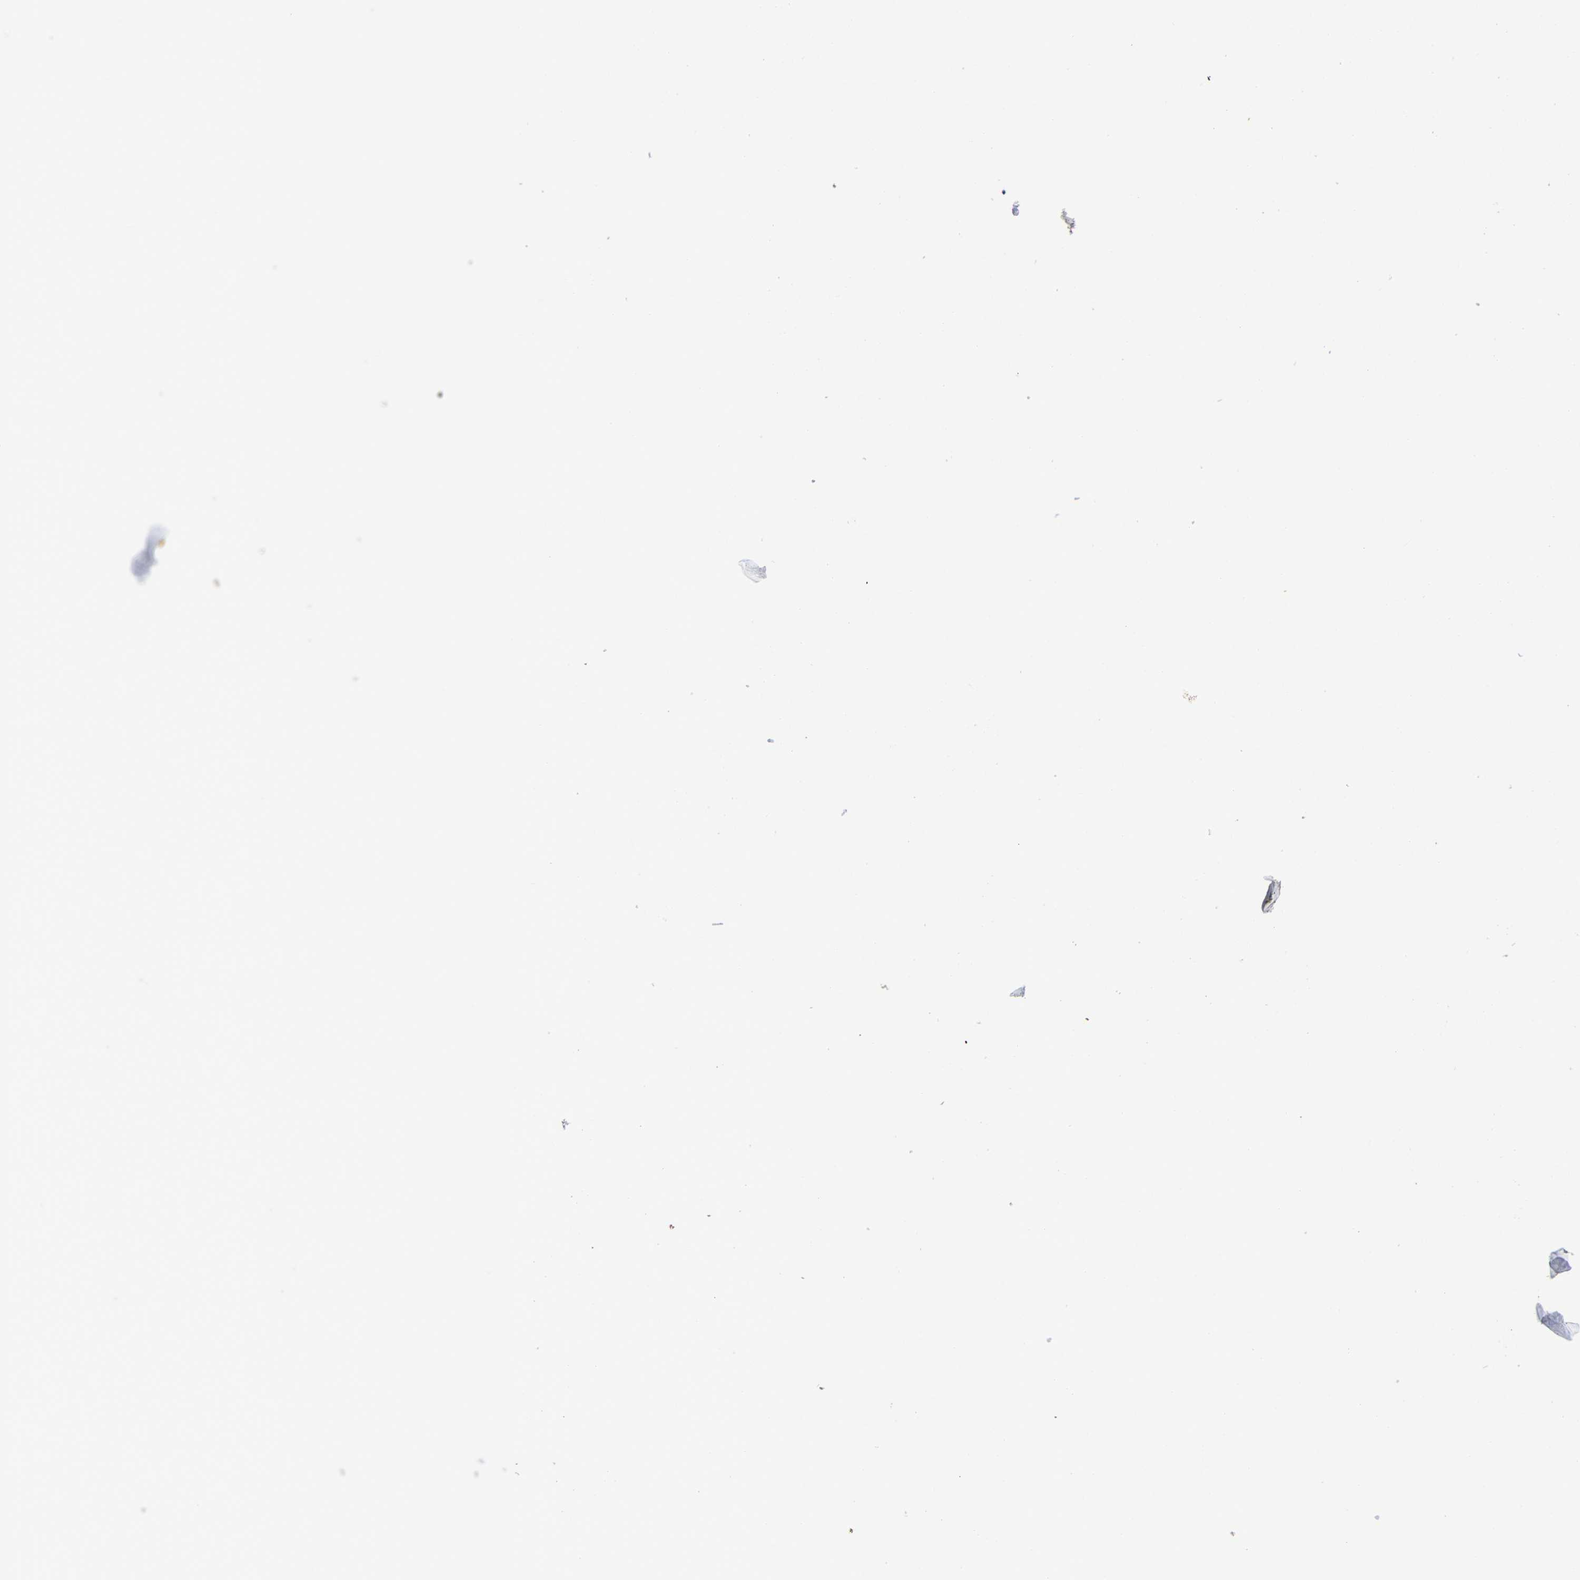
{"staining": {"intensity": "moderate", "quantity": "<25%", "location": "cytoplasmic/membranous"}, "tissue": "parathyroid gland", "cell_type": "Glandular cells", "image_type": "normal", "snomed": [{"axis": "morphology", "description": "Normal tissue, NOS"}, {"axis": "morphology", "description": "Adenoma, NOS"}, {"axis": "topography", "description": "Parathyroid gland"}], "caption": "This histopathology image displays immunohistochemistry (IHC) staining of normal parathyroid gland, with low moderate cytoplasmic/membranous expression in approximately <25% of glandular cells.", "gene": "PSPH", "patient": {"sex": "female", "age": 43}}